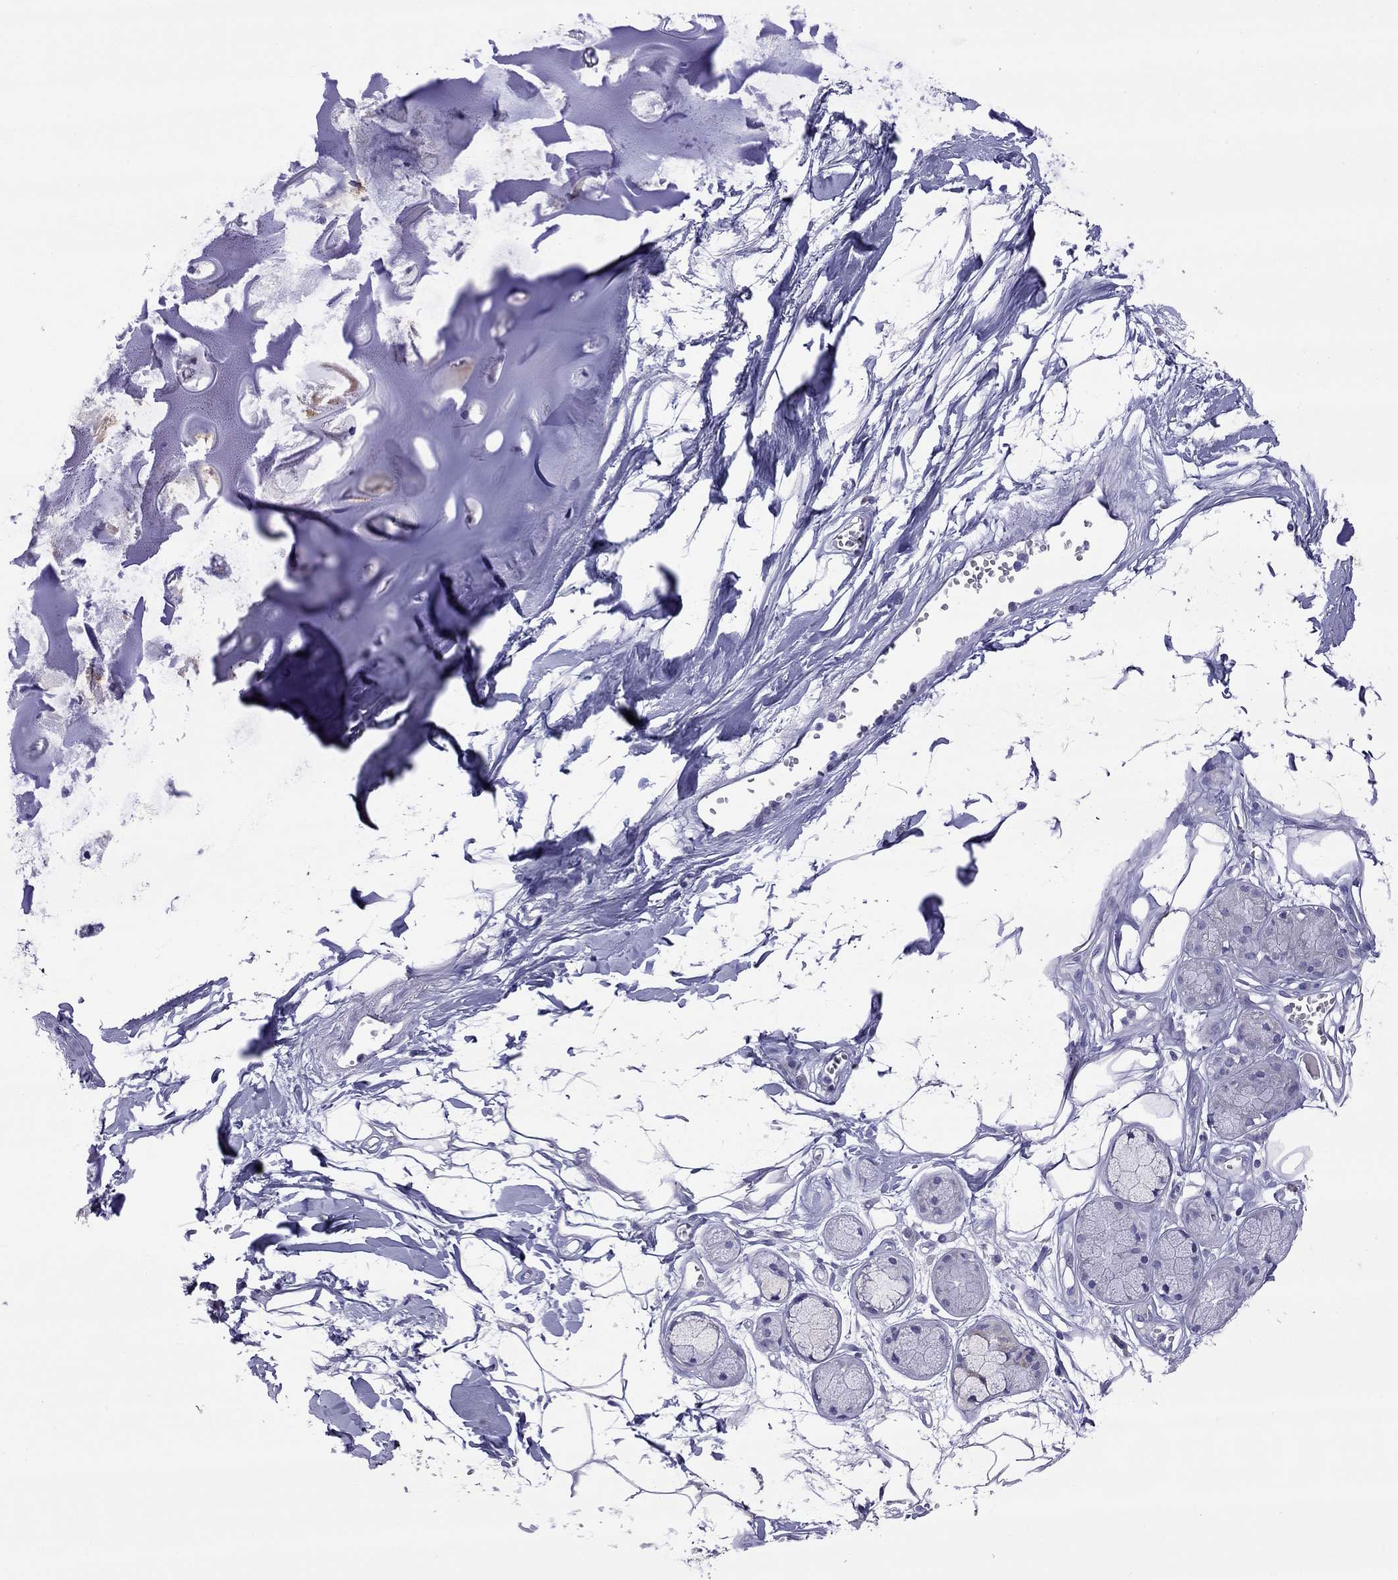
{"staining": {"intensity": "negative", "quantity": "none", "location": "none"}, "tissue": "adipose tissue", "cell_type": "Adipocytes", "image_type": "normal", "snomed": [{"axis": "morphology", "description": "Normal tissue, NOS"}, {"axis": "morphology", "description": "Squamous cell carcinoma, NOS"}, {"axis": "topography", "description": "Cartilage tissue"}, {"axis": "topography", "description": "Lung"}], "caption": "A high-resolution histopathology image shows IHC staining of unremarkable adipose tissue, which reveals no significant positivity in adipocytes. The staining is performed using DAB brown chromogen with nuclei counter-stained in using hematoxylin.", "gene": "COL9A1", "patient": {"sex": "male", "age": 66}}